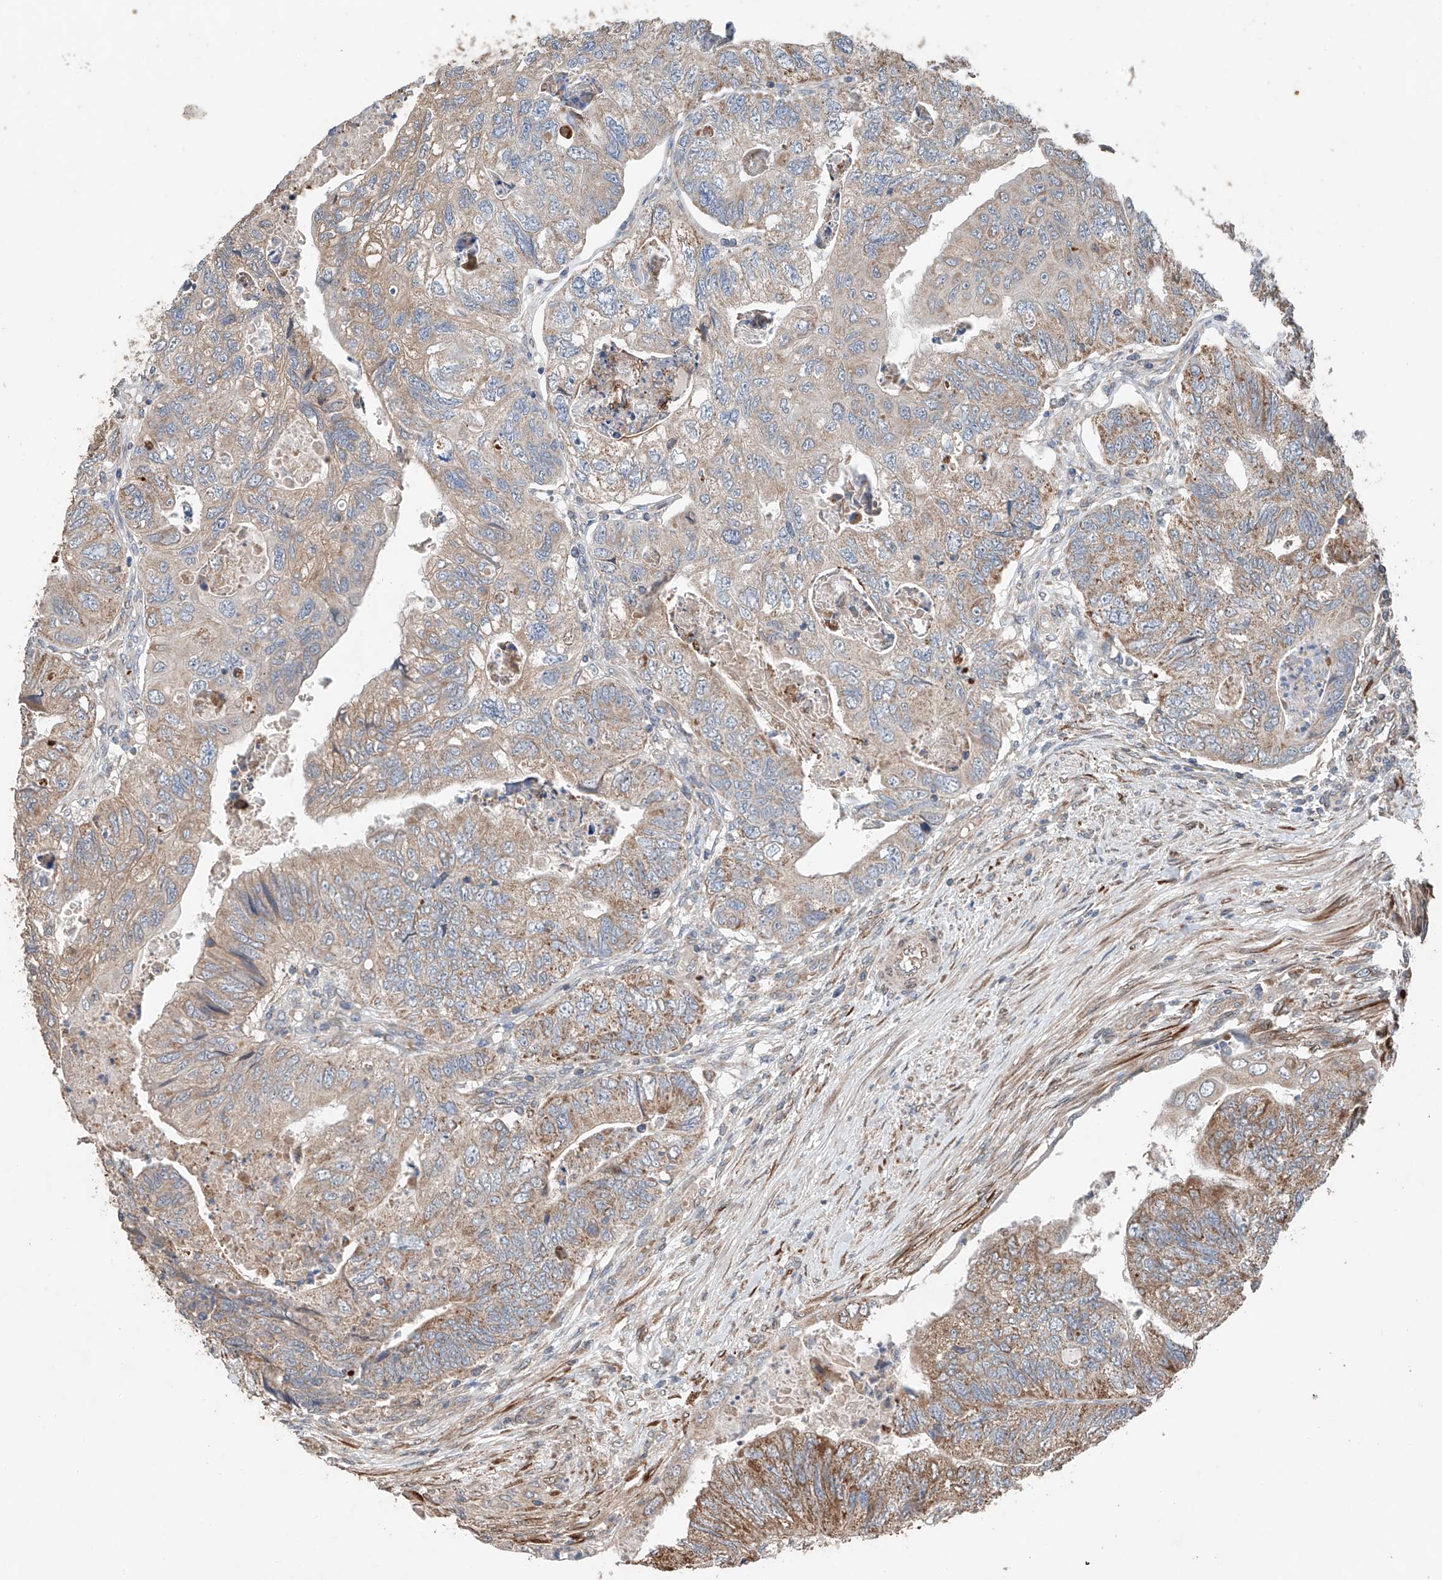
{"staining": {"intensity": "moderate", "quantity": "25%-75%", "location": "cytoplasmic/membranous"}, "tissue": "colorectal cancer", "cell_type": "Tumor cells", "image_type": "cancer", "snomed": [{"axis": "morphology", "description": "Adenocarcinoma, NOS"}, {"axis": "topography", "description": "Rectum"}], "caption": "A micrograph of human adenocarcinoma (colorectal) stained for a protein exhibits moderate cytoplasmic/membranous brown staining in tumor cells.", "gene": "AP4B1", "patient": {"sex": "male", "age": 63}}